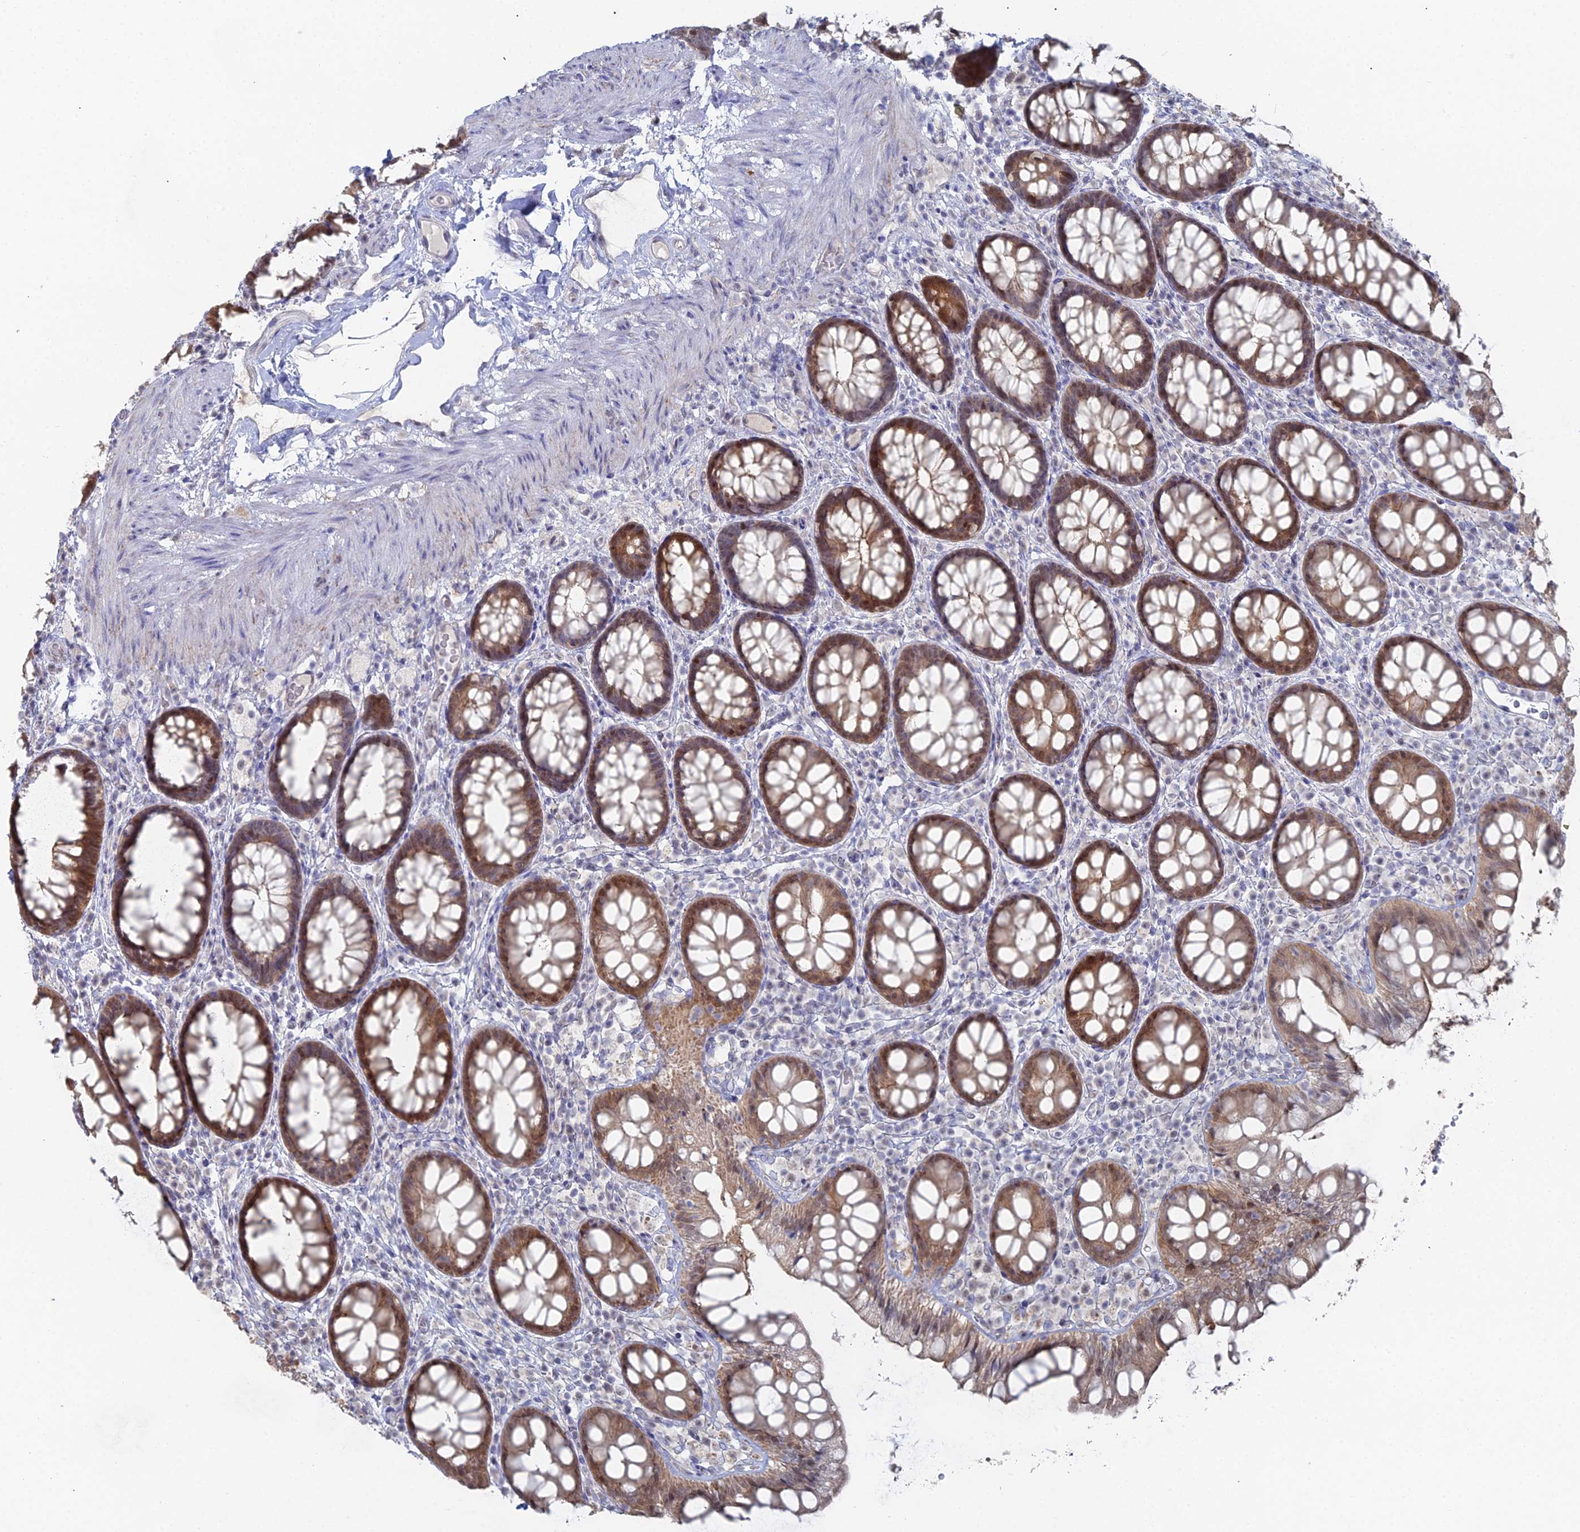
{"staining": {"intensity": "moderate", "quantity": ">75%", "location": "cytoplasmic/membranous,nuclear"}, "tissue": "rectum", "cell_type": "Glandular cells", "image_type": "normal", "snomed": [{"axis": "morphology", "description": "Normal tissue, NOS"}, {"axis": "topography", "description": "Rectum"}], "caption": "Protein staining exhibits moderate cytoplasmic/membranous,nuclear expression in approximately >75% of glandular cells in normal rectum. The staining was performed using DAB (3,3'-diaminobenzidine) to visualize the protein expression in brown, while the nuclei were stained in blue with hematoxylin (Magnification: 20x).", "gene": "THAP4", "patient": {"sex": "male", "age": 83}}